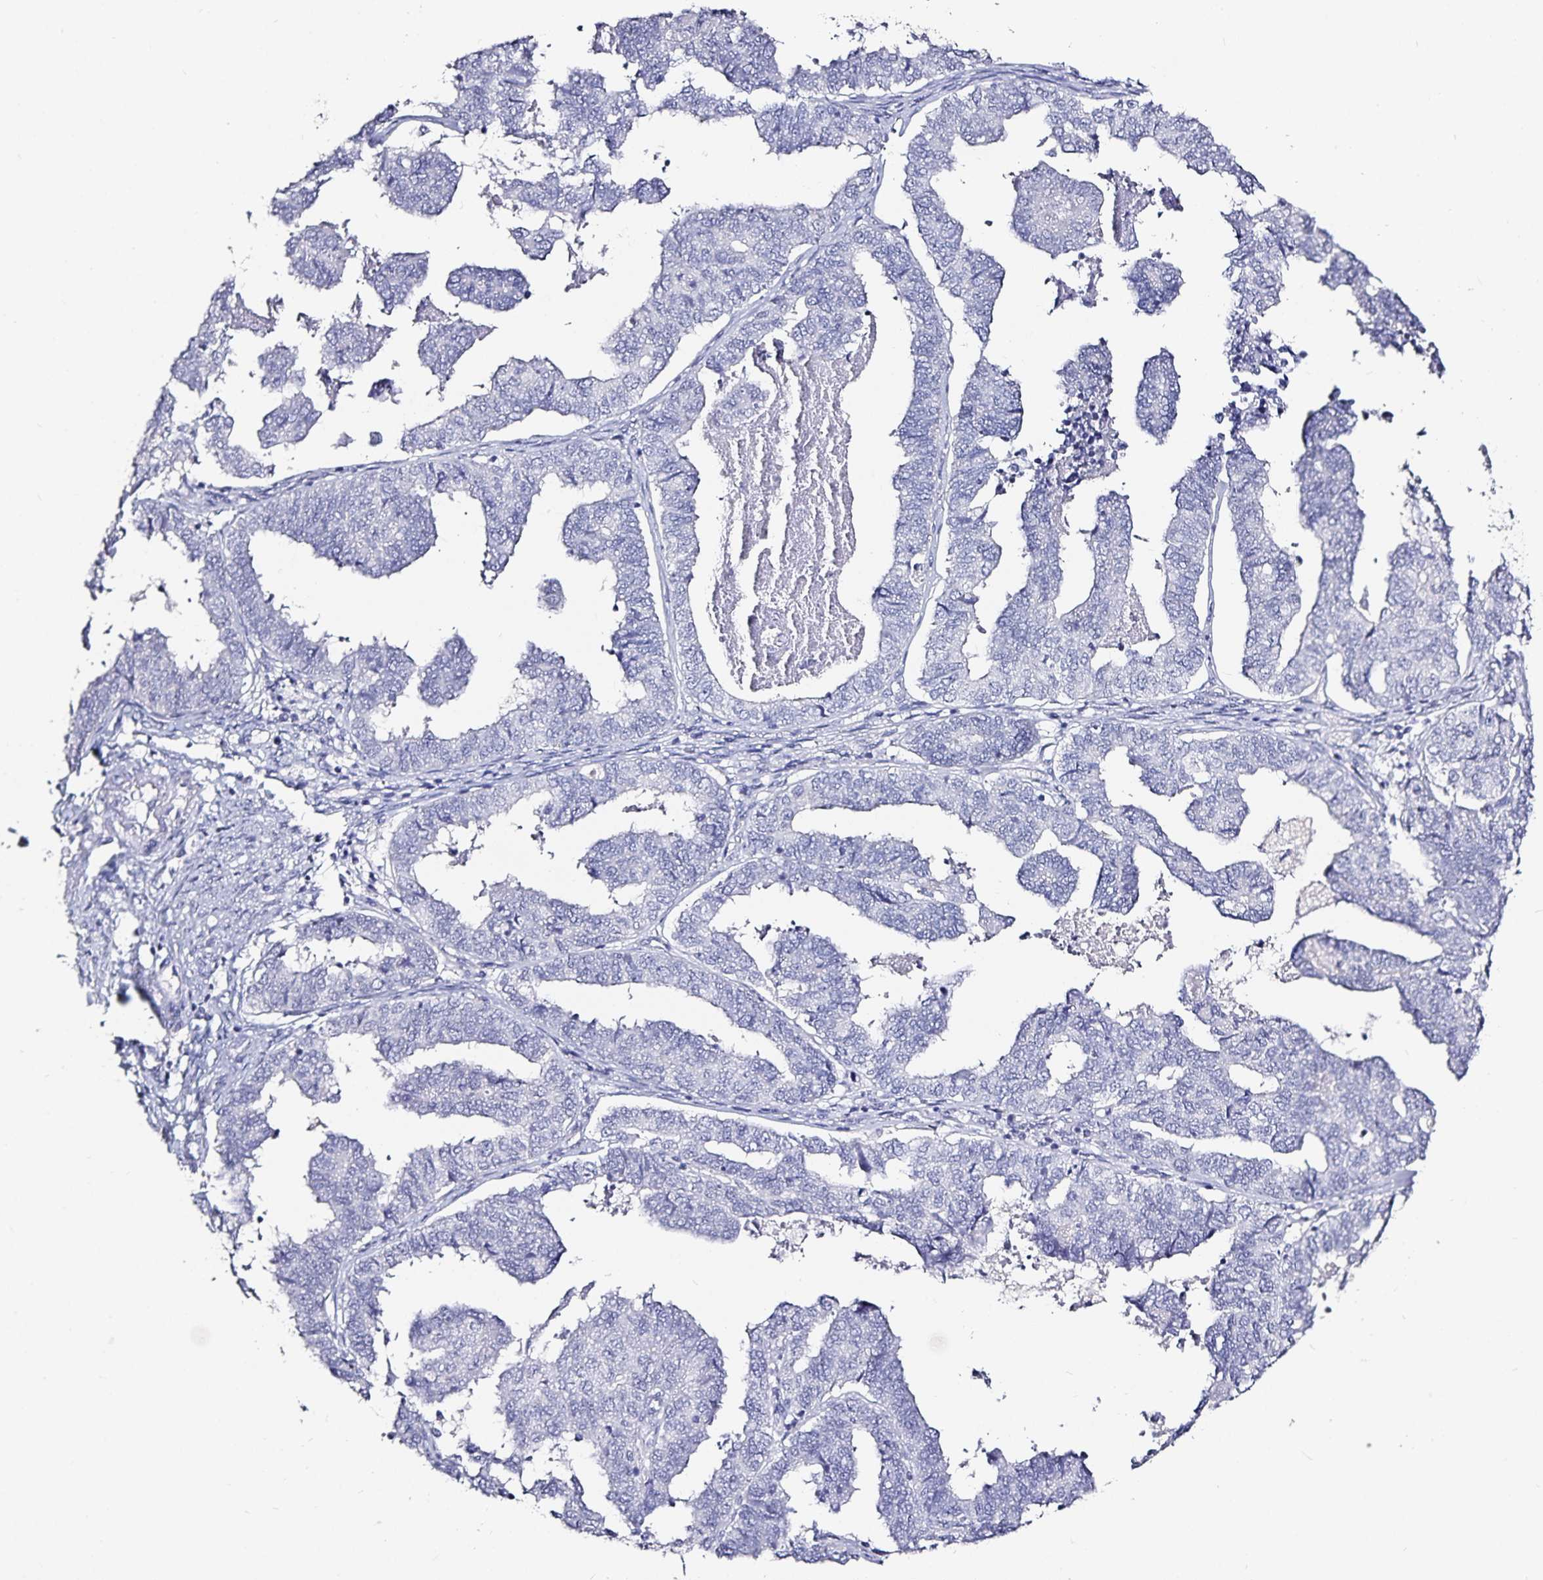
{"staining": {"intensity": "negative", "quantity": "none", "location": "none"}, "tissue": "endometrial cancer", "cell_type": "Tumor cells", "image_type": "cancer", "snomed": [{"axis": "morphology", "description": "Adenocarcinoma, NOS"}, {"axis": "topography", "description": "Endometrium"}], "caption": "Endometrial adenocarcinoma was stained to show a protein in brown. There is no significant staining in tumor cells.", "gene": "TTR", "patient": {"sex": "female", "age": 73}}